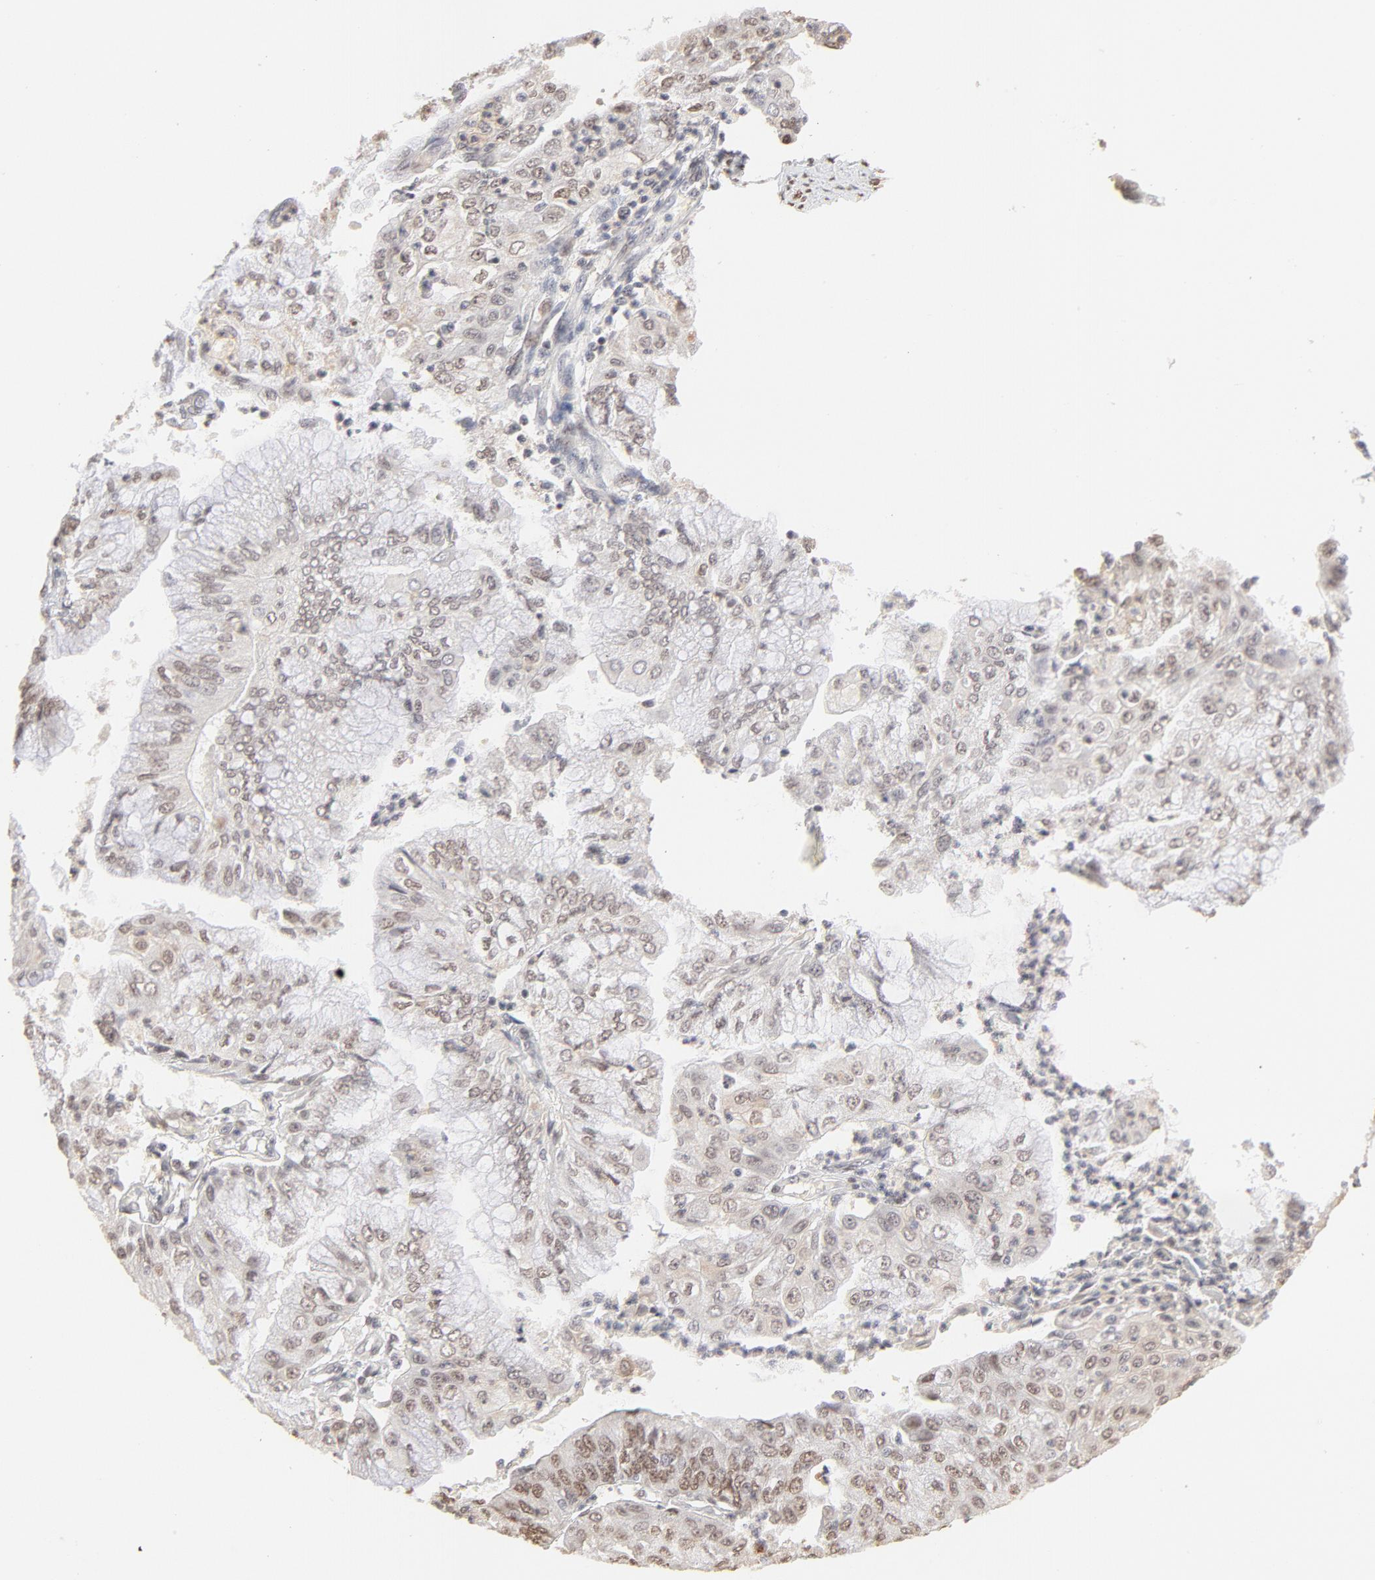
{"staining": {"intensity": "weak", "quantity": "<25%", "location": "nuclear"}, "tissue": "endometrial cancer", "cell_type": "Tumor cells", "image_type": "cancer", "snomed": [{"axis": "morphology", "description": "Adenocarcinoma, NOS"}, {"axis": "topography", "description": "Endometrium"}], "caption": "The micrograph shows no significant staining in tumor cells of endometrial adenocarcinoma.", "gene": "PBX3", "patient": {"sex": "female", "age": 79}}